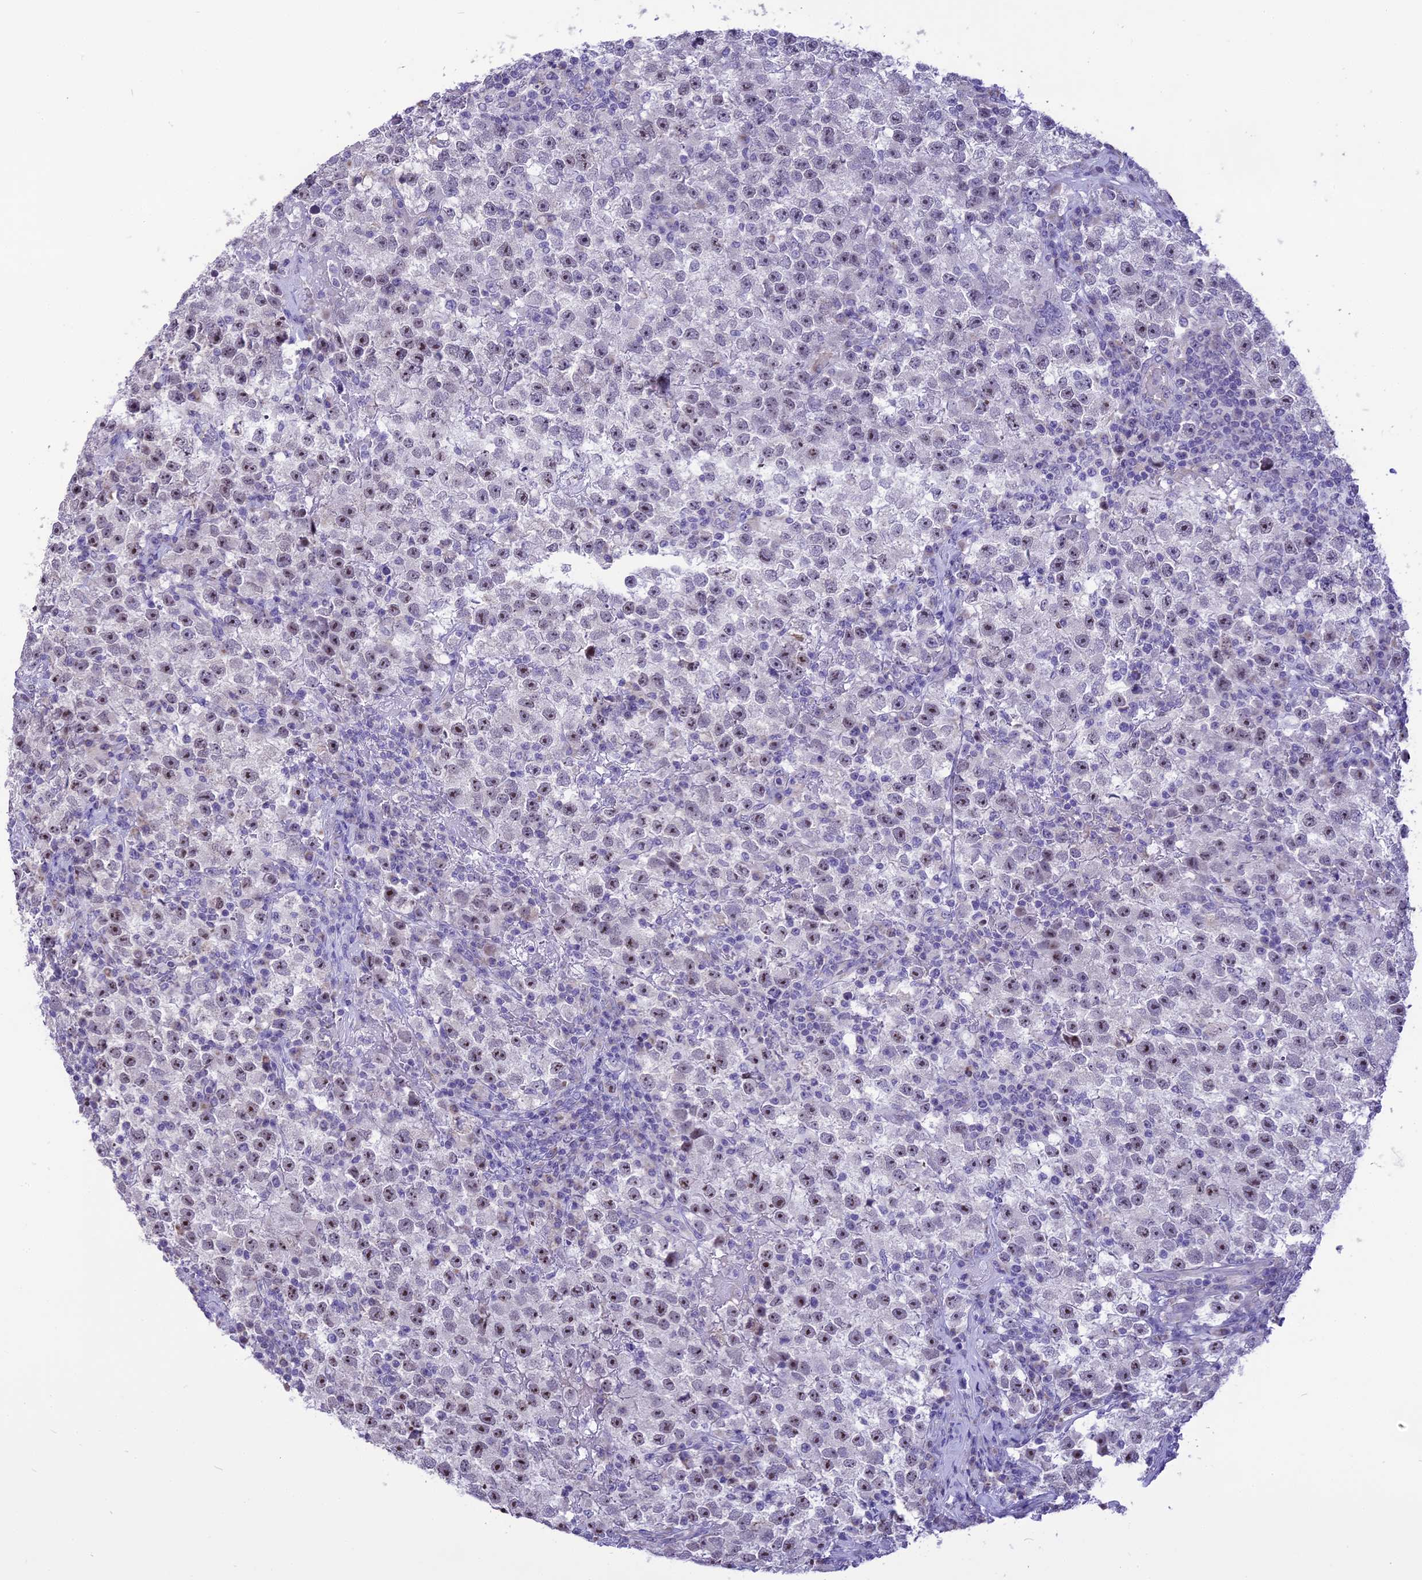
{"staining": {"intensity": "moderate", "quantity": "25%-75%", "location": "nuclear"}, "tissue": "testis cancer", "cell_type": "Tumor cells", "image_type": "cancer", "snomed": [{"axis": "morphology", "description": "Seminoma, NOS"}, {"axis": "topography", "description": "Testis"}], "caption": "Protein staining of seminoma (testis) tissue demonstrates moderate nuclear expression in about 25%-75% of tumor cells.", "gene": "CMSS1", "patient": {"sex": "male", "age": 22}}